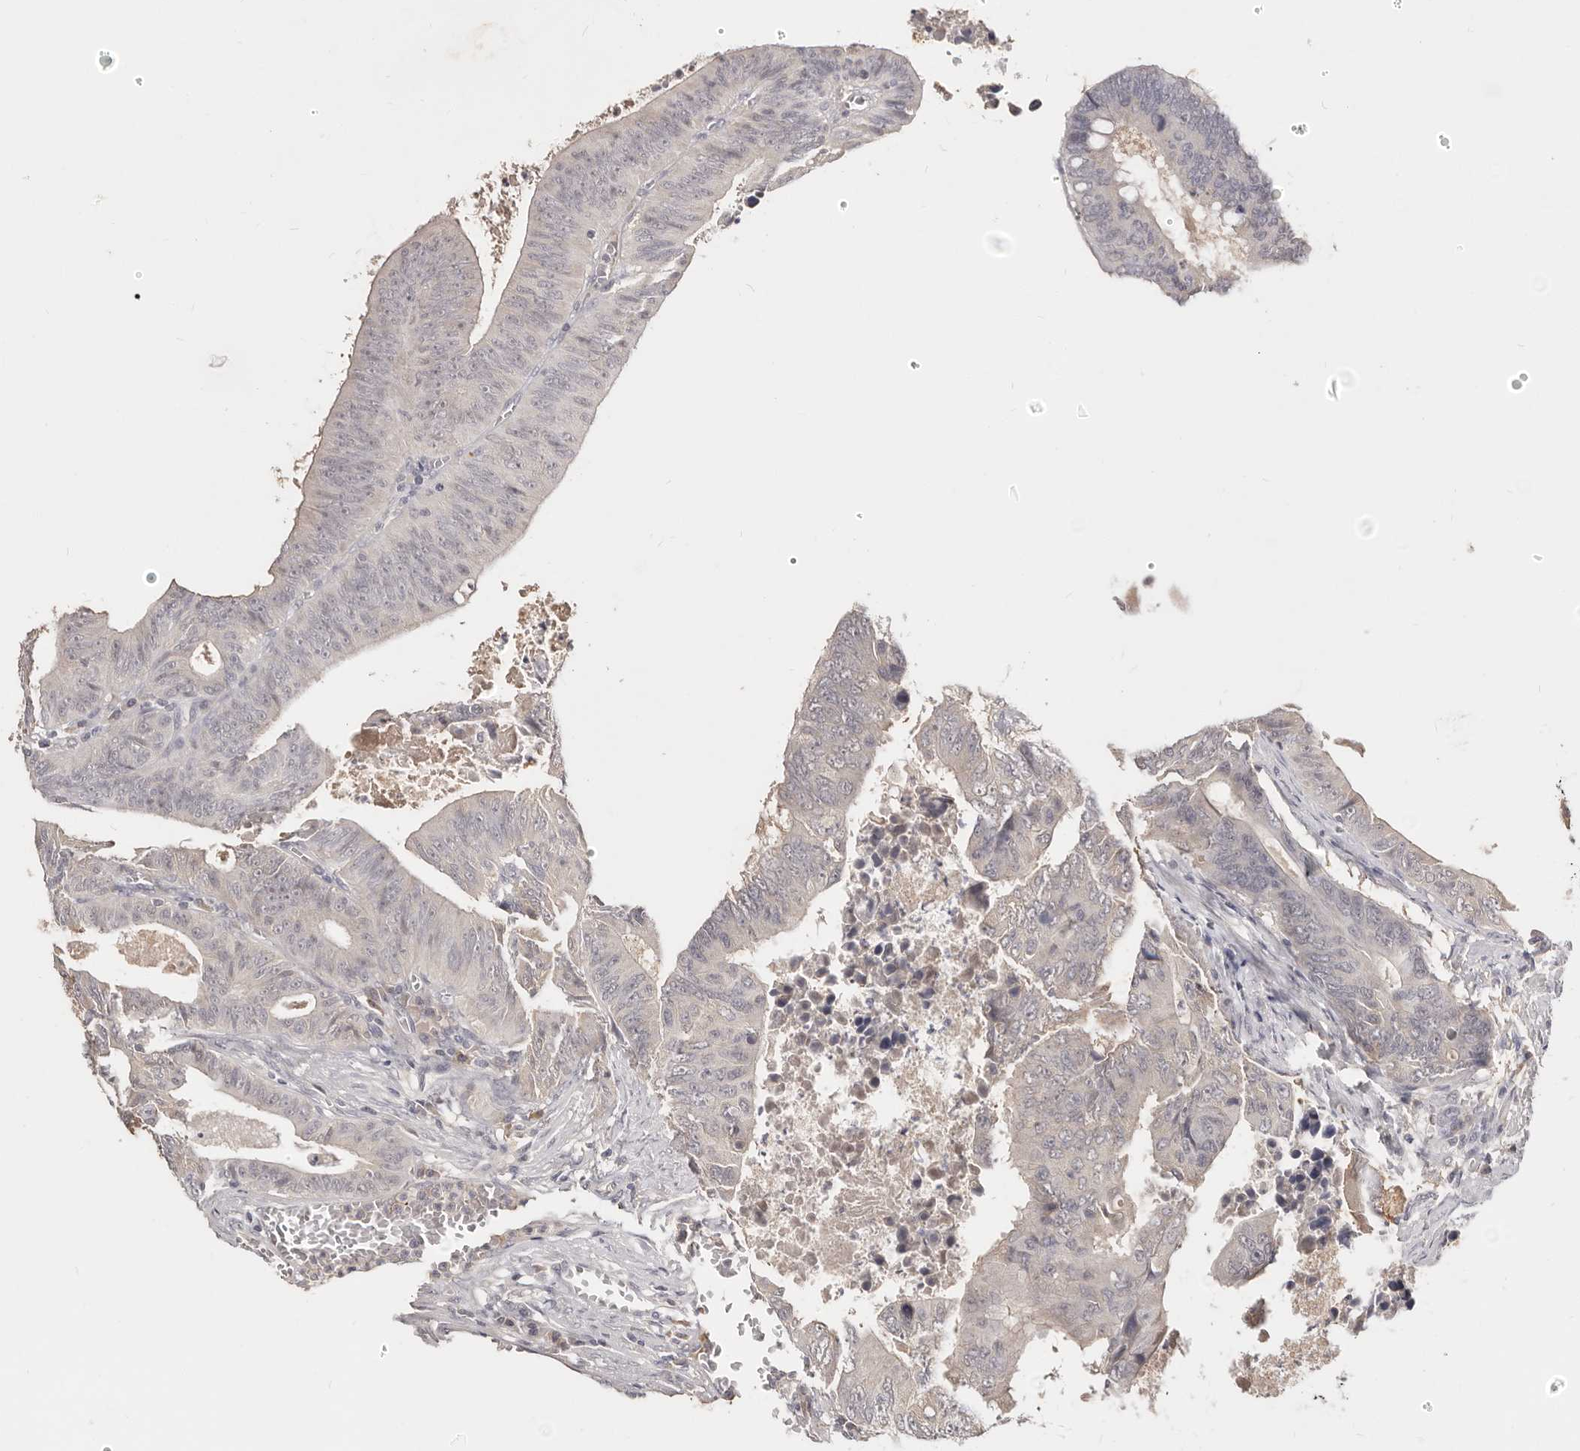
{"staining": {"intensity": "negative", "quantity": "none", "location": "none"}, "tissue": "colorectal cancer", "cell_type": "Tumor cells", "image_type": "cancer", "snomed": [{"axis": "morphology", "description": "Adenocarcinoma, NOS"}, {"axis": "topography", "description": "Colon"}], "caption": "The immunohistochemistry photomicrograph has no significant positivity in tumor cells of colorectal adenocarcinoma tissue.", "gene": "TSPAN13", "patient": {"sex": "male", "age": 87}}